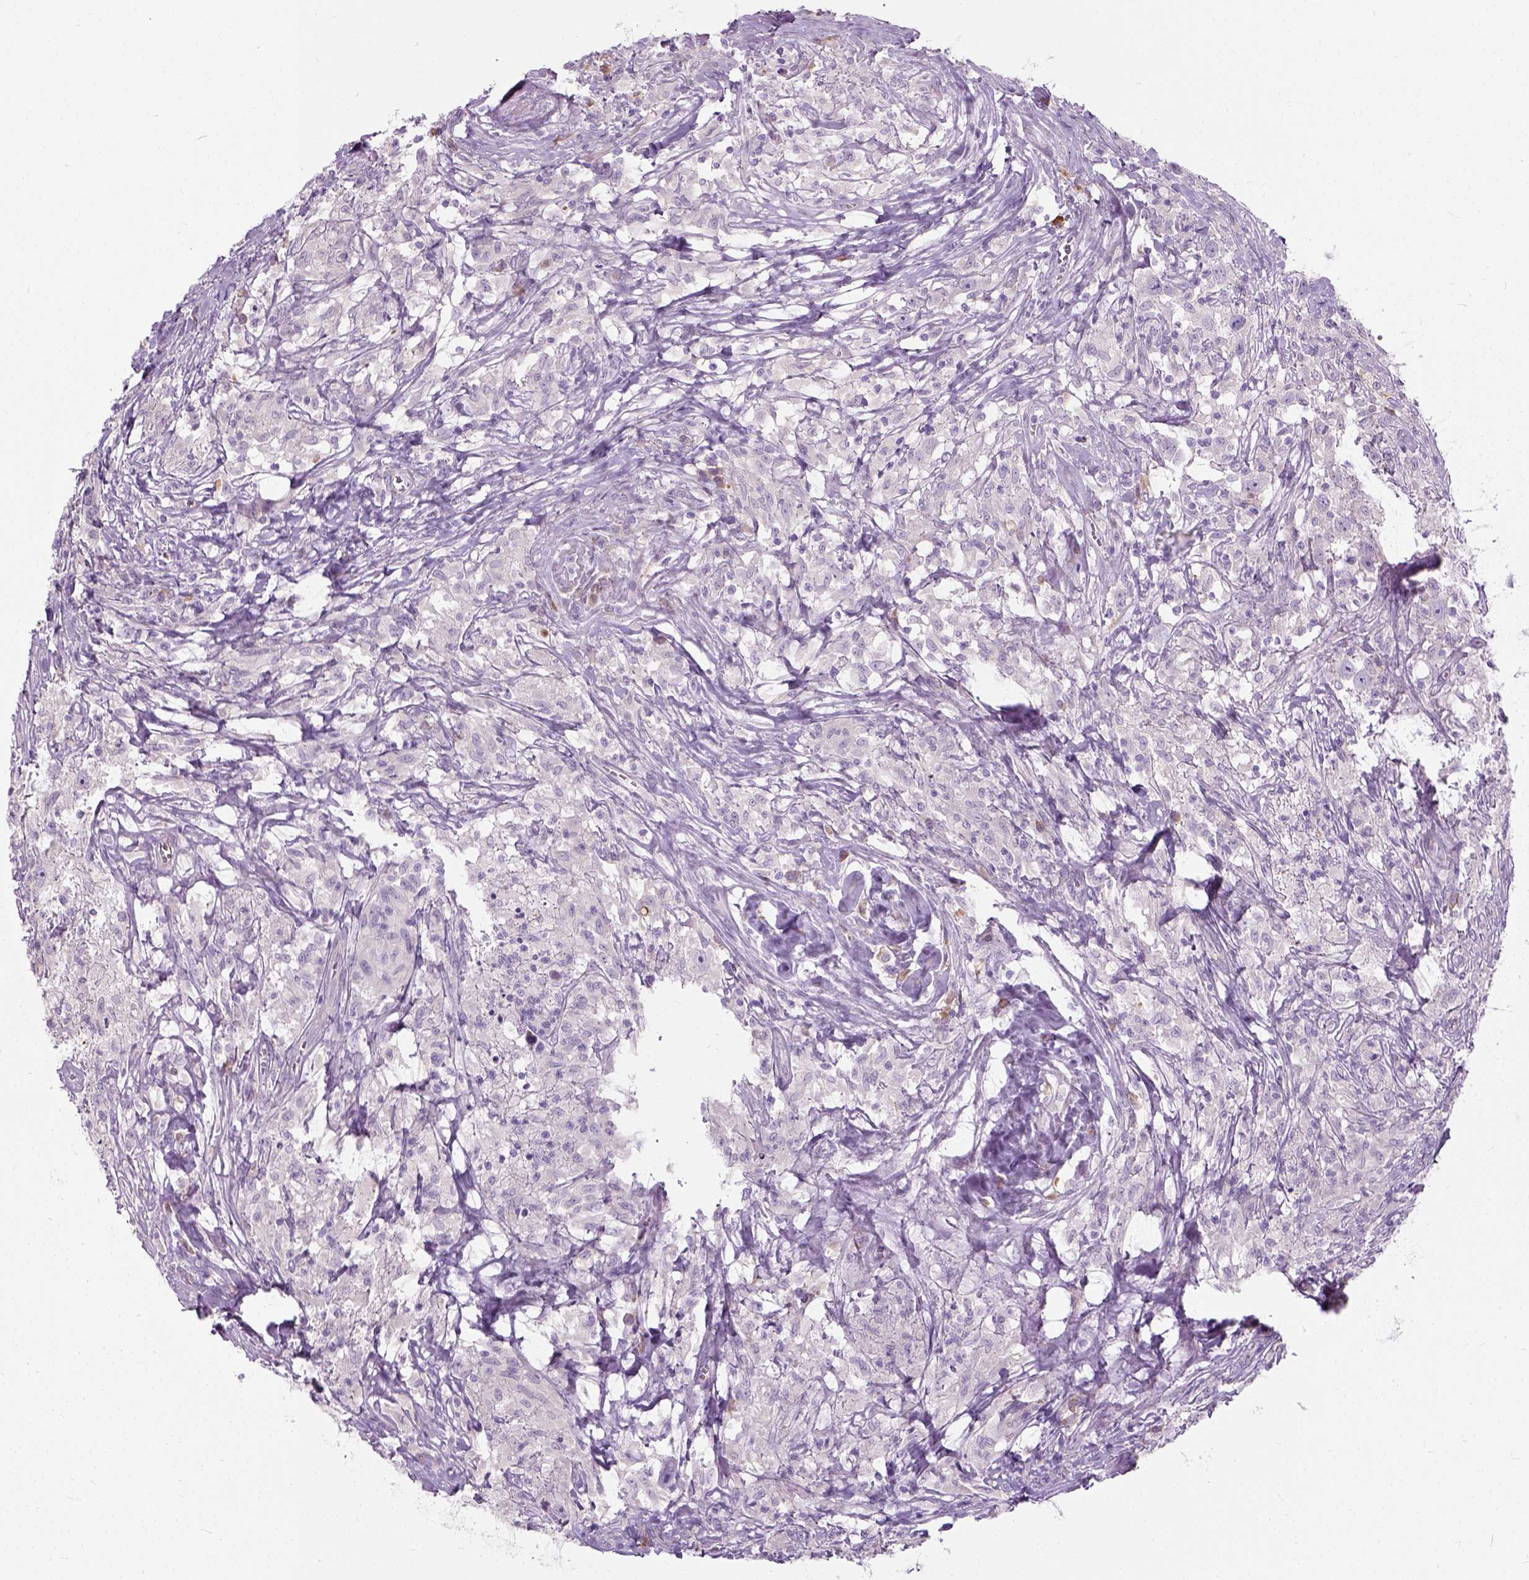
{"staining": {"intensity": "negative", "quantity": "none", "location": "none"}, "tissue": "testis cancer", "cell_type": "Tumor cells", "image_type": "cancer", "snomed": [{"axis": "morphology", "description": "Seminoma, NOS"}, {"axis": "topography", "description": "Testis"}], "caption": "The histopathology image displays no staining of tumor cells in testis seminoma. (DAB IHC visualized using brightfield microscopy, high magnification).", "gene": "TRIM72", "patient": {"sex": "male", "age": 49}}